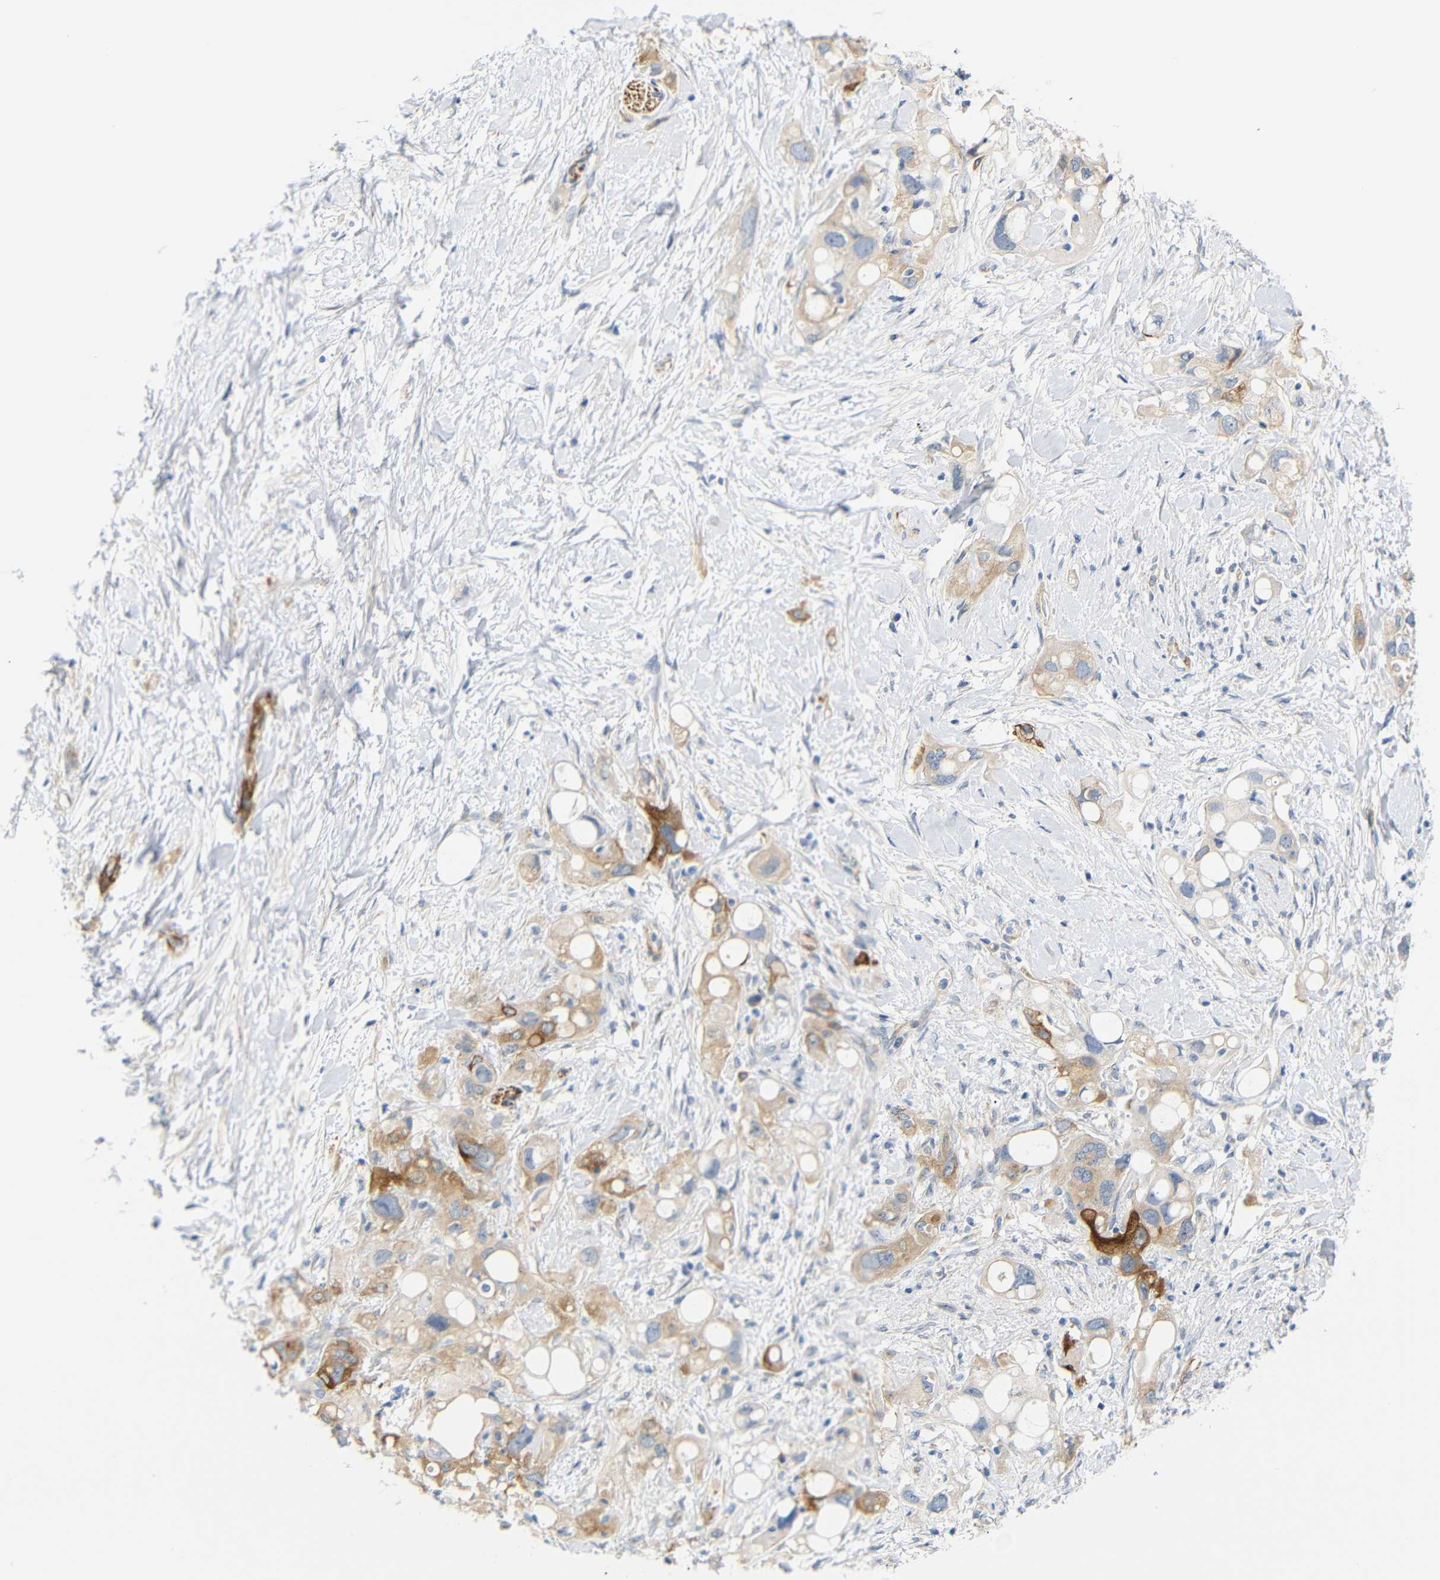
{"staining": {"intensity": "weak", "quantity": ">75%", "location": "cytoplasmic/membranous"}, "tissue": "pancreatic cancer", "cell_type": "Tumor cells", "image_type": "cancer", "snomed": [{"axis": "morphology", "description": "Adenocarcinoma, NOS"}, {"axis": "topography", "description": "Pancreas"}], "caption": "Brown immunohistochemical staining in pancreatic cancer (adenocarcinoma) demonstrates weak cytoplasmic/membranous expression in about >75% of tumor cells. (Brightfield microscopy of DAB IHC at high magnification).", "gene": "STMN3", "patient": {"sex": "female", "age": 56}}